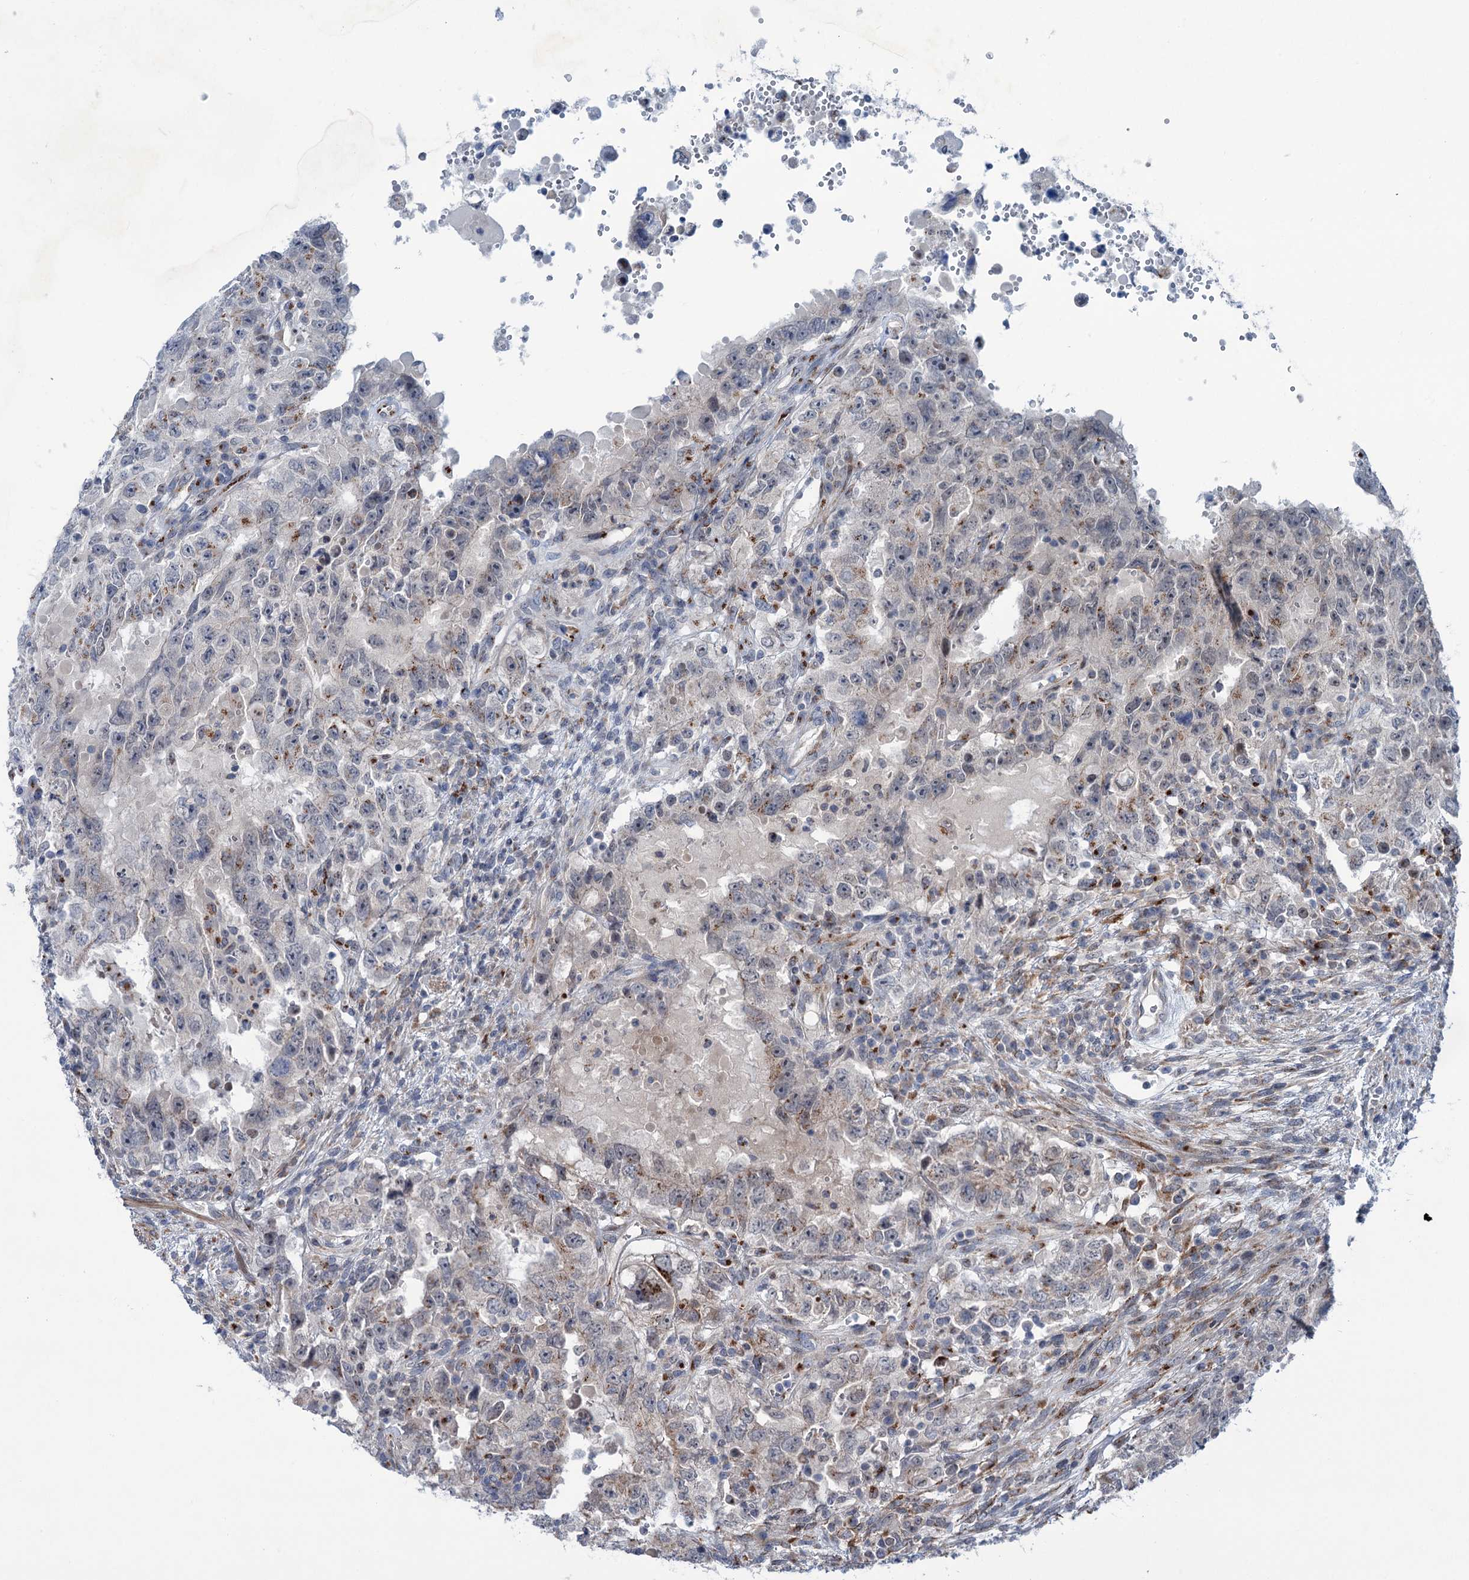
{"staining": {"intensity": "negative", "quantity": "none", "location": "none"}, "tissue": "testis cancer", "cell_type": "Tumor cells", "image_type": "cancer", "snomed": [{"axis": "morphology", "description": "Carcinoma, Embryonal, NOS"}, {"axis": "topography", "description": "Testis"}], "caption": "DAB (3,3'-diaminobenzidine) immunohistochemical staining of human testis cancer reveals no significant expression in tumor cells.", "gene": "ELP4", "patient": {"sex": "male", "age": 26}}